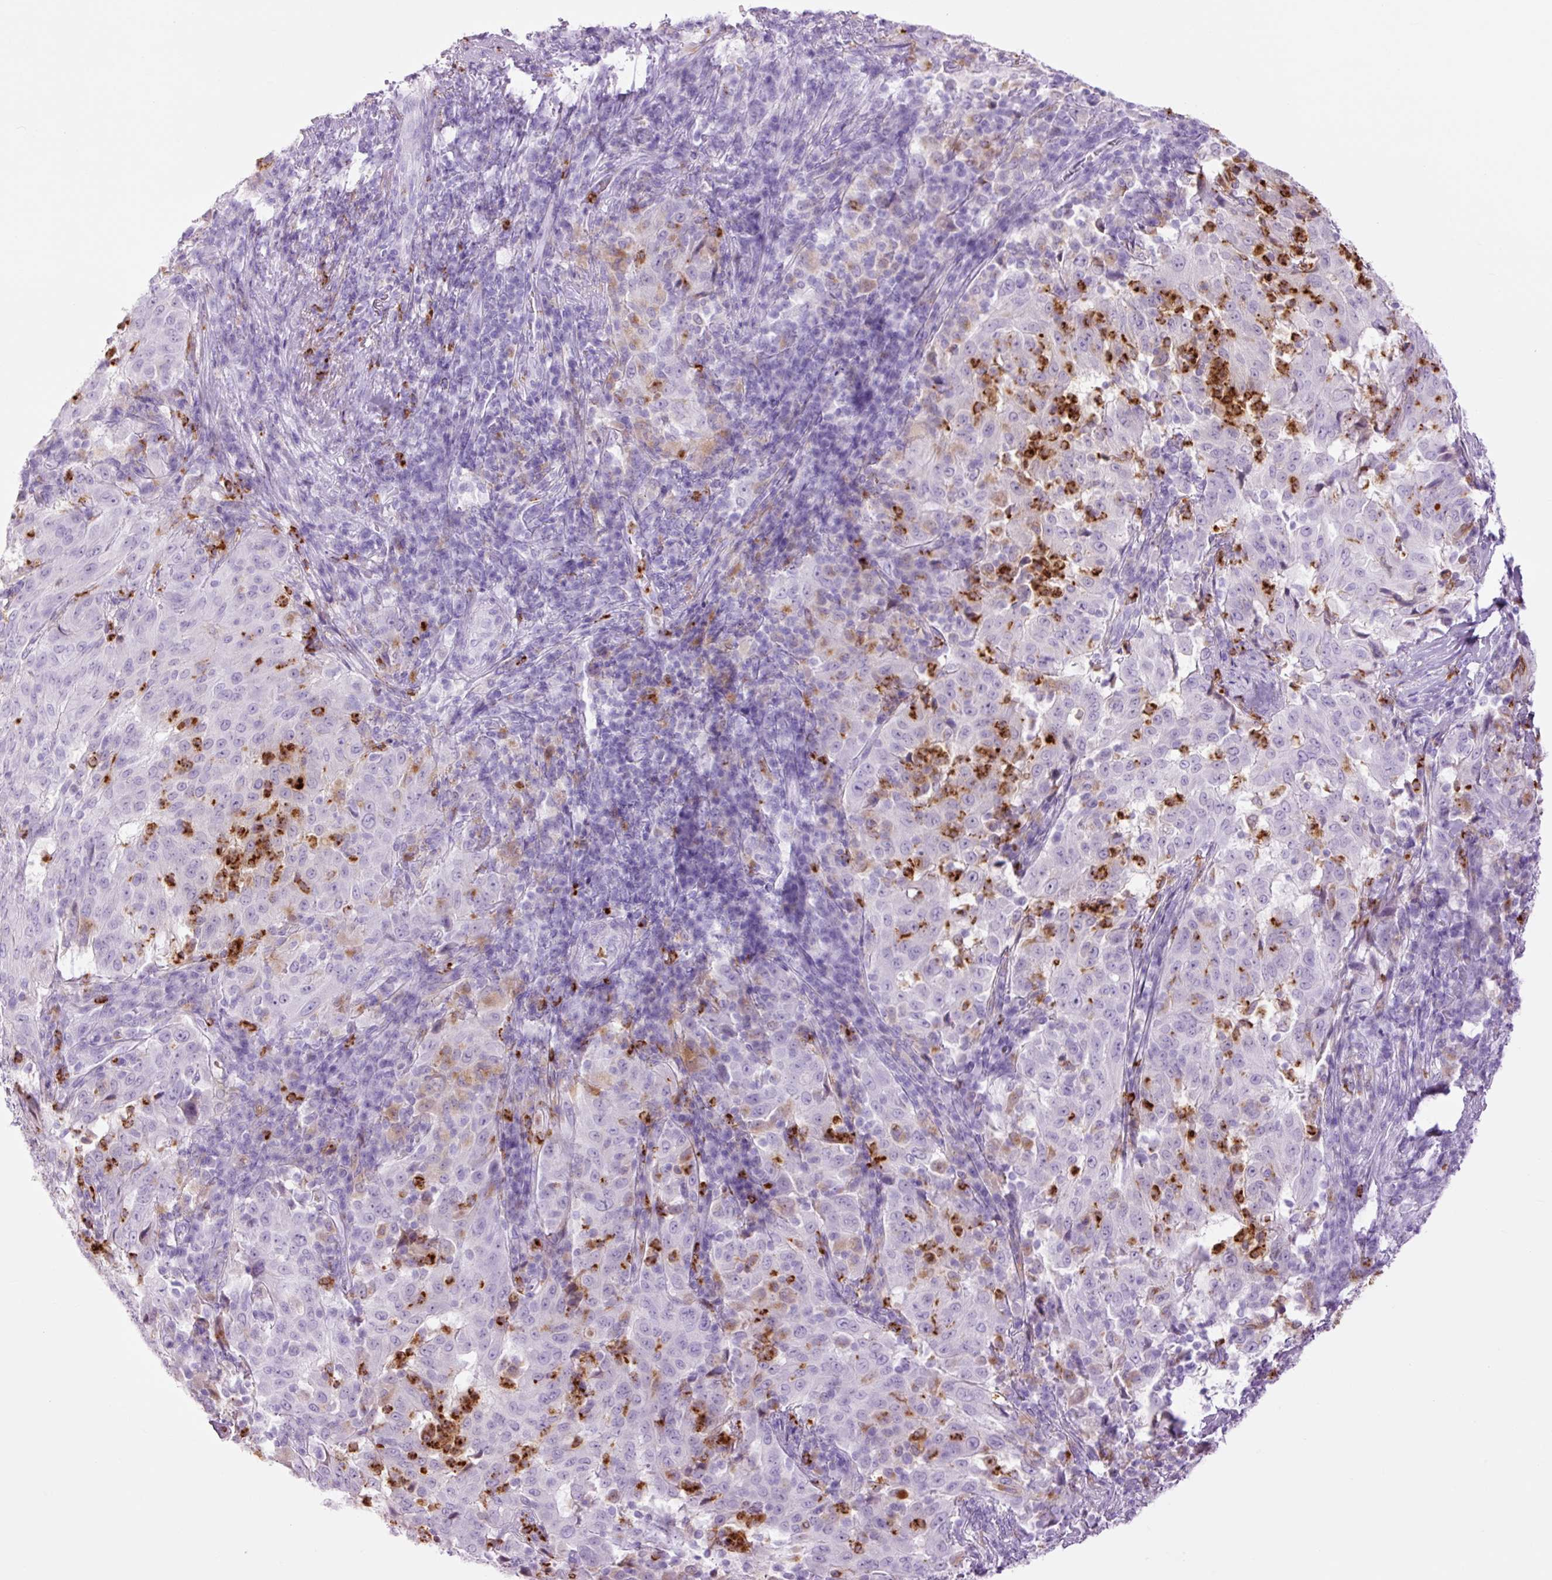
{"staining": {"intensity": "negative", "quantity": "none", "location": "none"}, "tissue": "pancreatic cancer", "cell_type": "Tumor cells", "image_type": "cancer", "snomed": [{"axis": "morphology", "description": "Adenocarcinoma, NOS"}, {"axis": "topography", "description": "Pancreas"}], "caption": "Tumor cells show no significant expression in pancreatic adenocarcinoma.", "gene": "LYZ", "patient": {"sex": "male", "age": 63}}